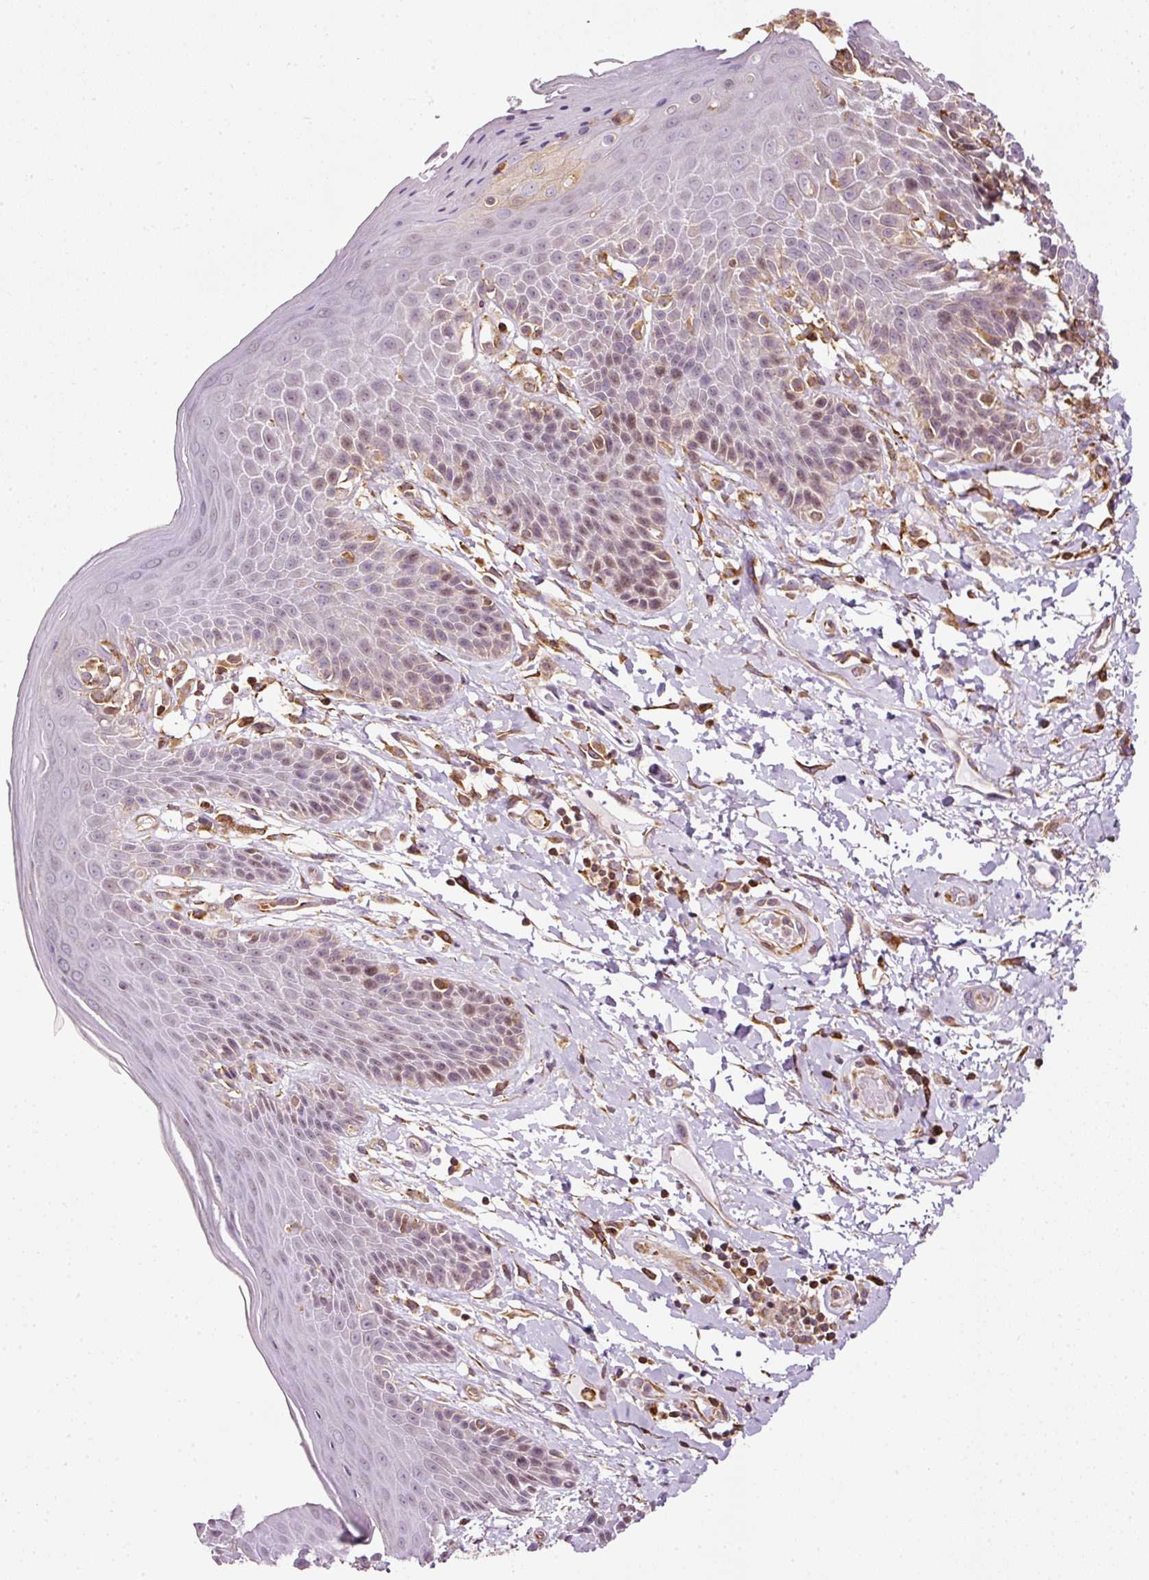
{"staining": {"intensity": "moderate", "quantity": "<25%", "location": "cytoplasmic/membranous,nuclear"}, "tissue": "skin", "cell_type": "Epidermal cells", "image_type": "normal", "snomed": [{"axis": "morphology", "description": "Normal tissue, NOS"}, {"axis": "topography", "description": "Peripheral nerve tissue"}], "caption": "Immunohistochemical staining of normal human skin exhibits <25% levels of moderate cytoplasmic/membranous,nuclear protein staining in approximately <25% of epidermal cells.", "gene": "SCNM1", "patient": {"sex": "male", "age": 51}}